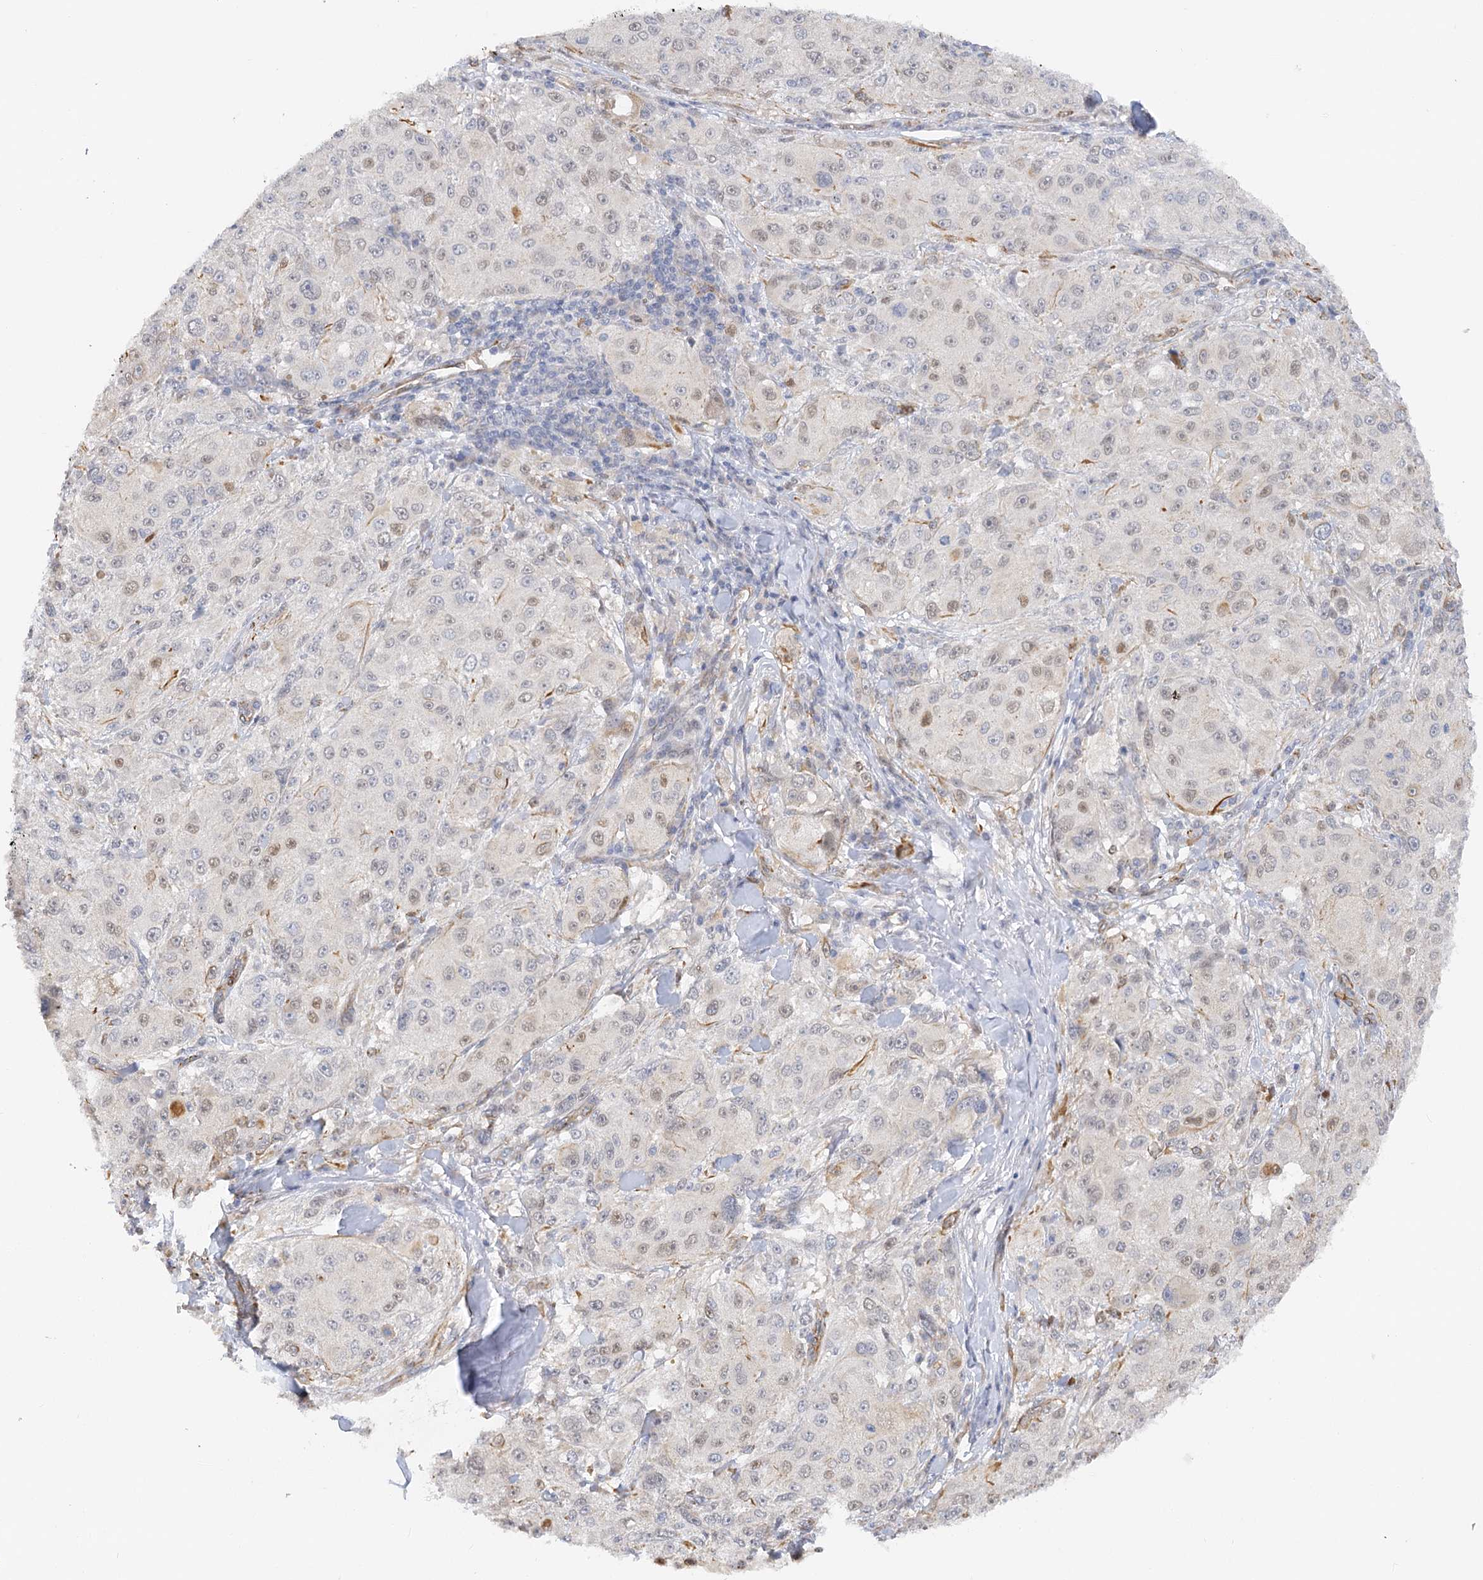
{"staining": {"intensity": "weak", "quantity": "25%-75%", "location": "nuclear"}, "tissue": "melanoma", "cell_type": "Tumor cells", "image_type": "cancer", "snomed": [{"axis": "morphology", "description": "Necrosis, NOS"}, {"axis": "morphology", "description": "Malignant melanoma, NOS"}, {"axis": "topography", "description": "Skin"}], "caption": "The micrograph exhibits staining of melanoma, revealing weak nuclear protein staining (brown color) within tumor cells.", "gene": "NELL2", "patient": {"sex": "female", "age": 87}}